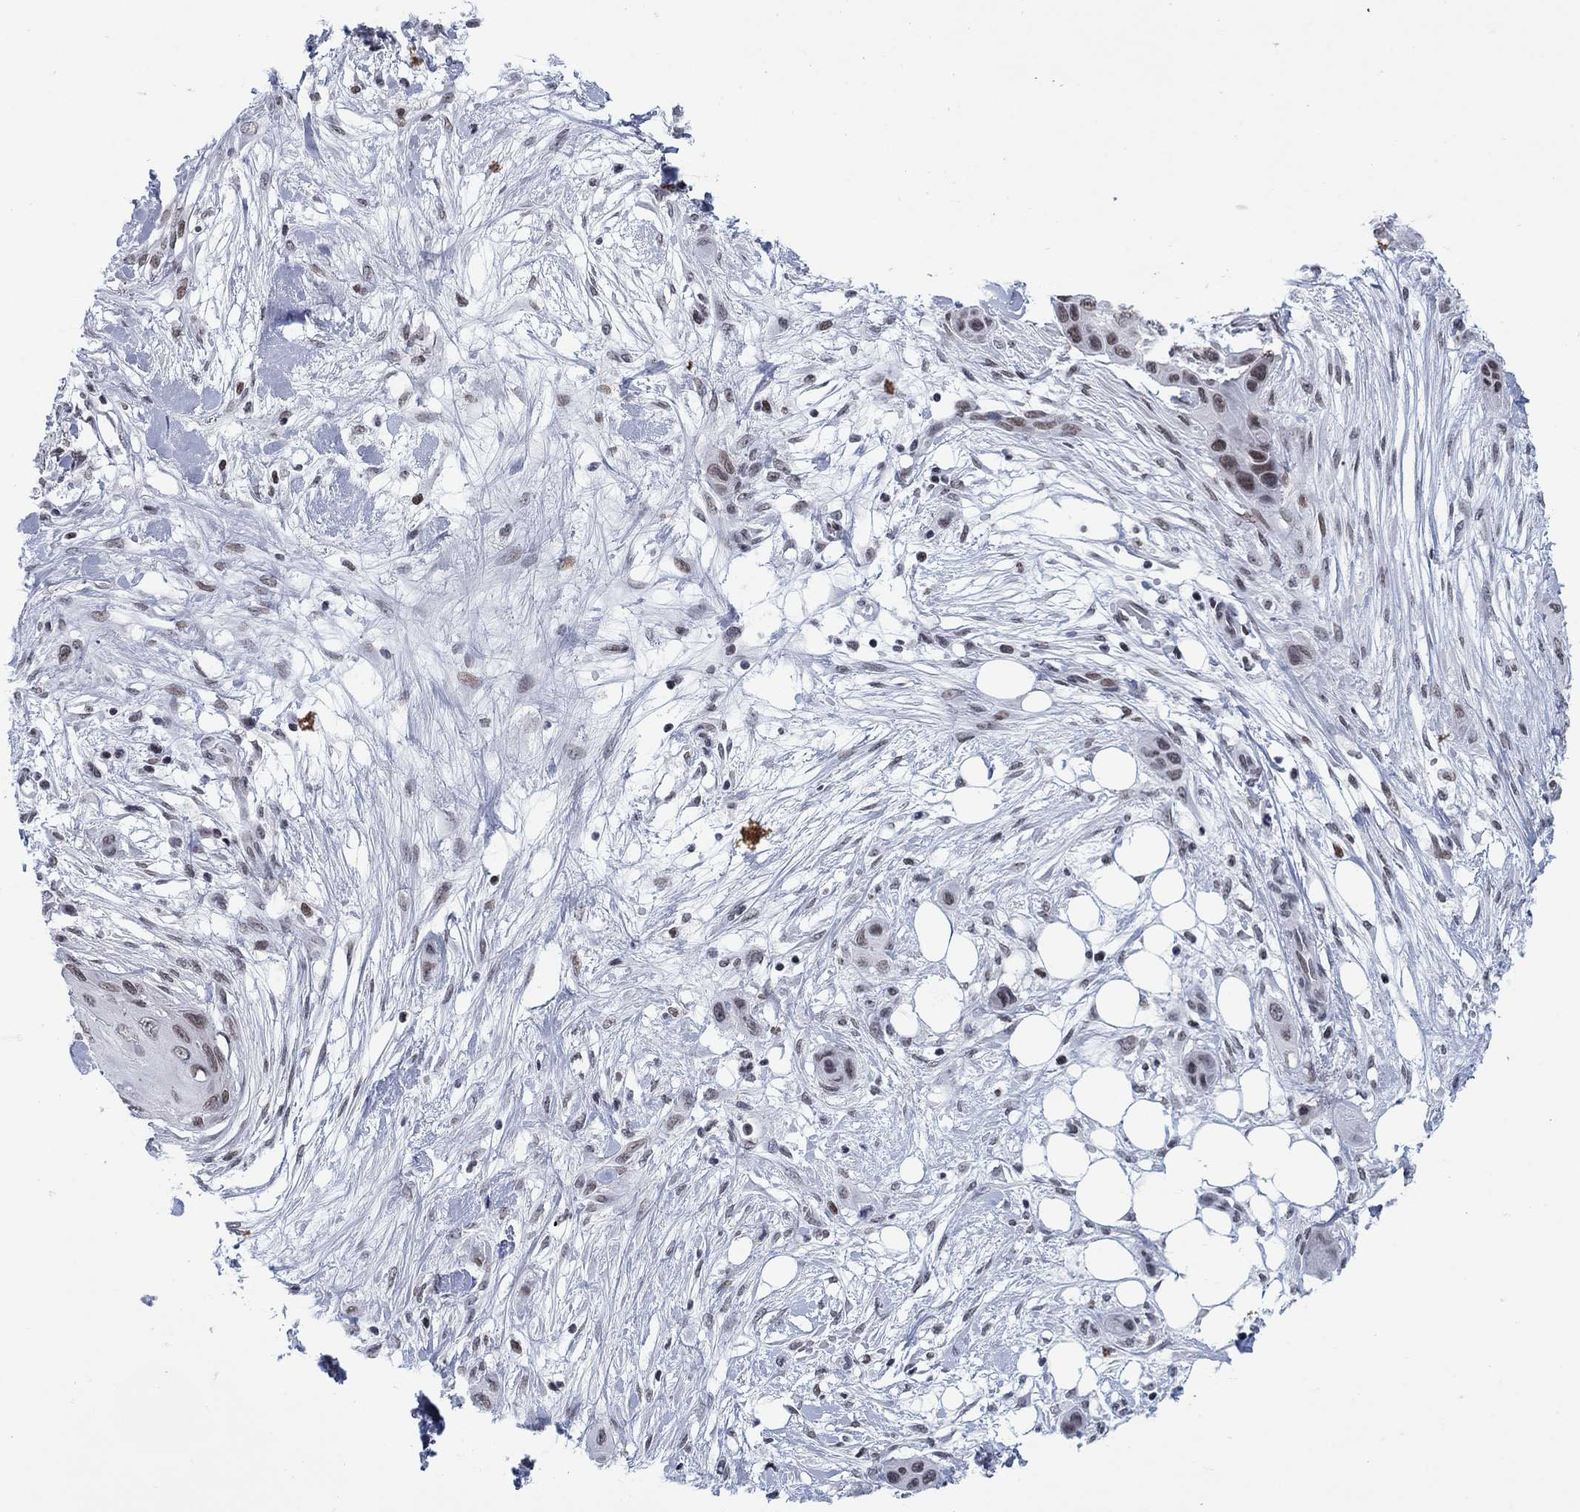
{"staining": {"intensity": "moderate", "quantity": "<25%", "location": "nuclear"}, "tissue": "skin cancer", "cell_type": "Tumor cells", "image_type": "cancer", "snomed": [{"axis": "morphology", "description": "Squamous cell carcinoma, NOS"}, {"axis": "topography", "description": "Skin"}], "caption": "IHC of human squamous cell carcinoma (skin) shows low levels of moderate nuclear staining in approximately <25% of tumor cells.", "gene": "NPAS3", "patient": {"sex": "male", "age": 79}}